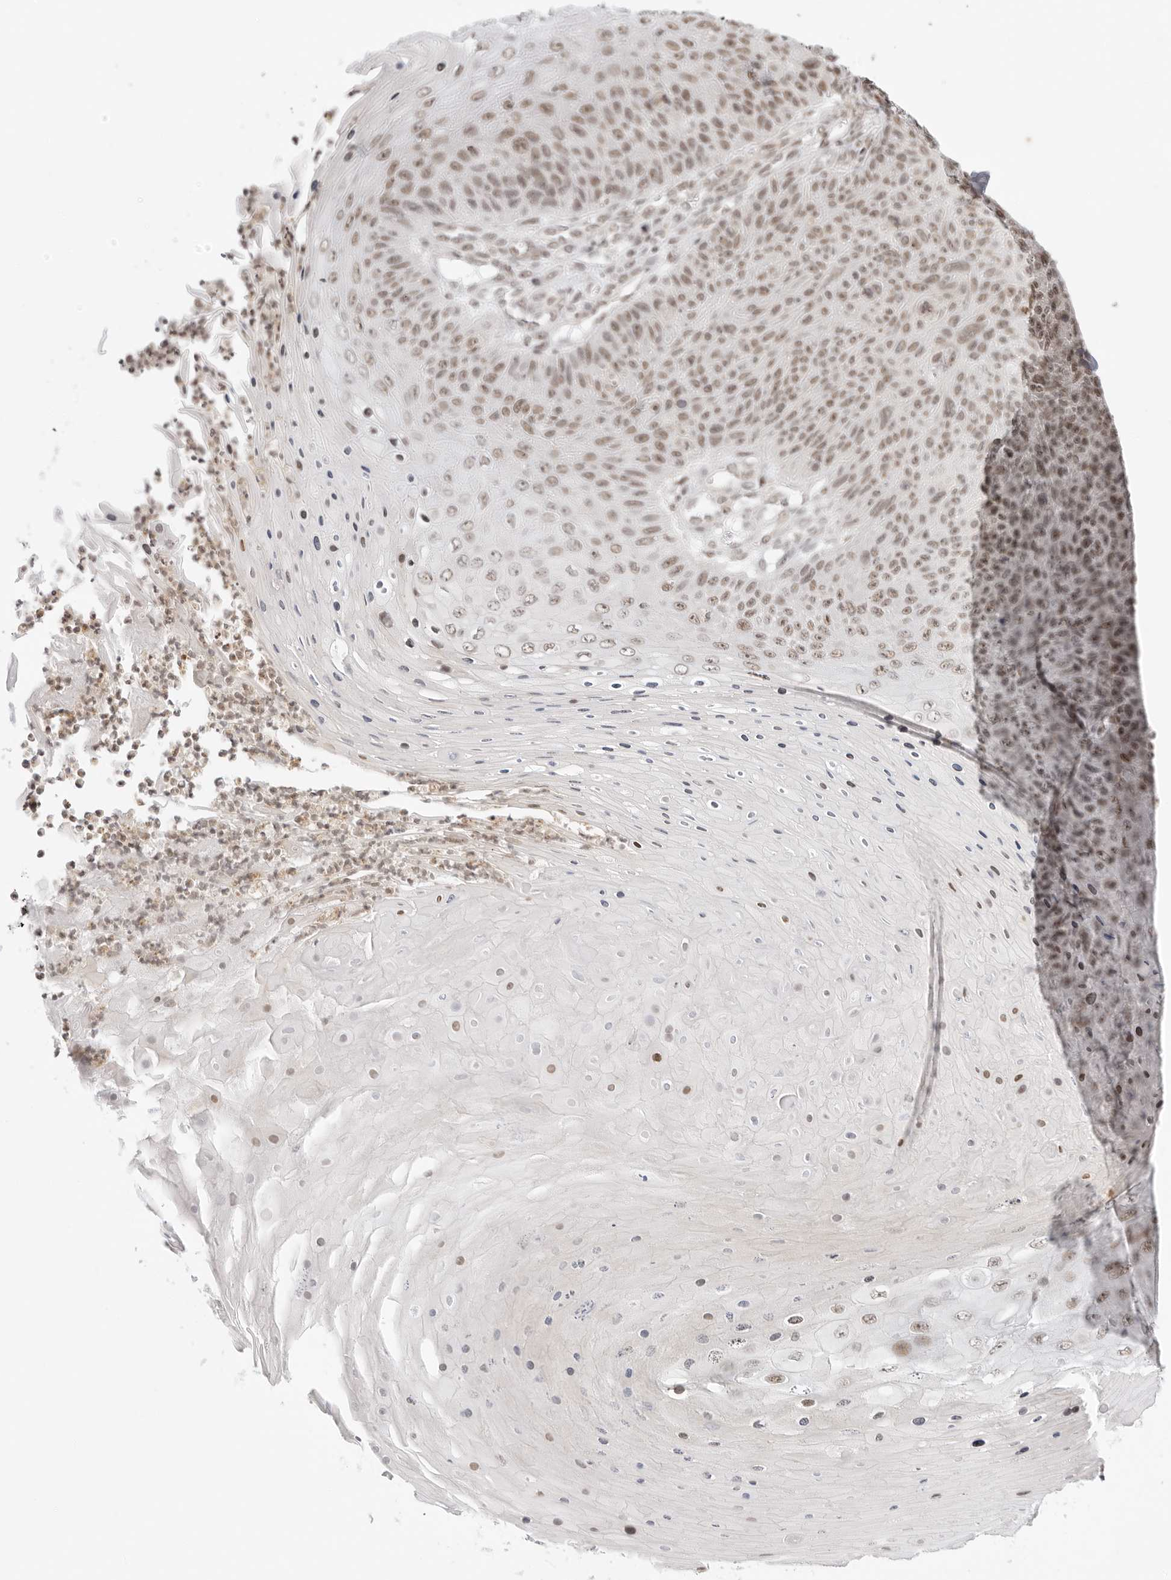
{"staining": {"intensity": "moderate", "quantity": "25%-75%", "location": "nuclear"}, "tissue": "skin cancer", "cell_type": "Tumor cells", "image_type": "cancer", "snomed": [{"axis": "morphology", "description": "Squamous cell carcinoma, NOS"}, {"axis": "topography", "description": "Skin"}], "caption": "Immunohistochemistry (IHC) of skin squamous cell carcinoma exhibits medium levels of moderate nuclear expression in approximately 25%-75% of tumor cells.", "gene": "TCIM", "patient": {"sex": "female", "age": 88}}